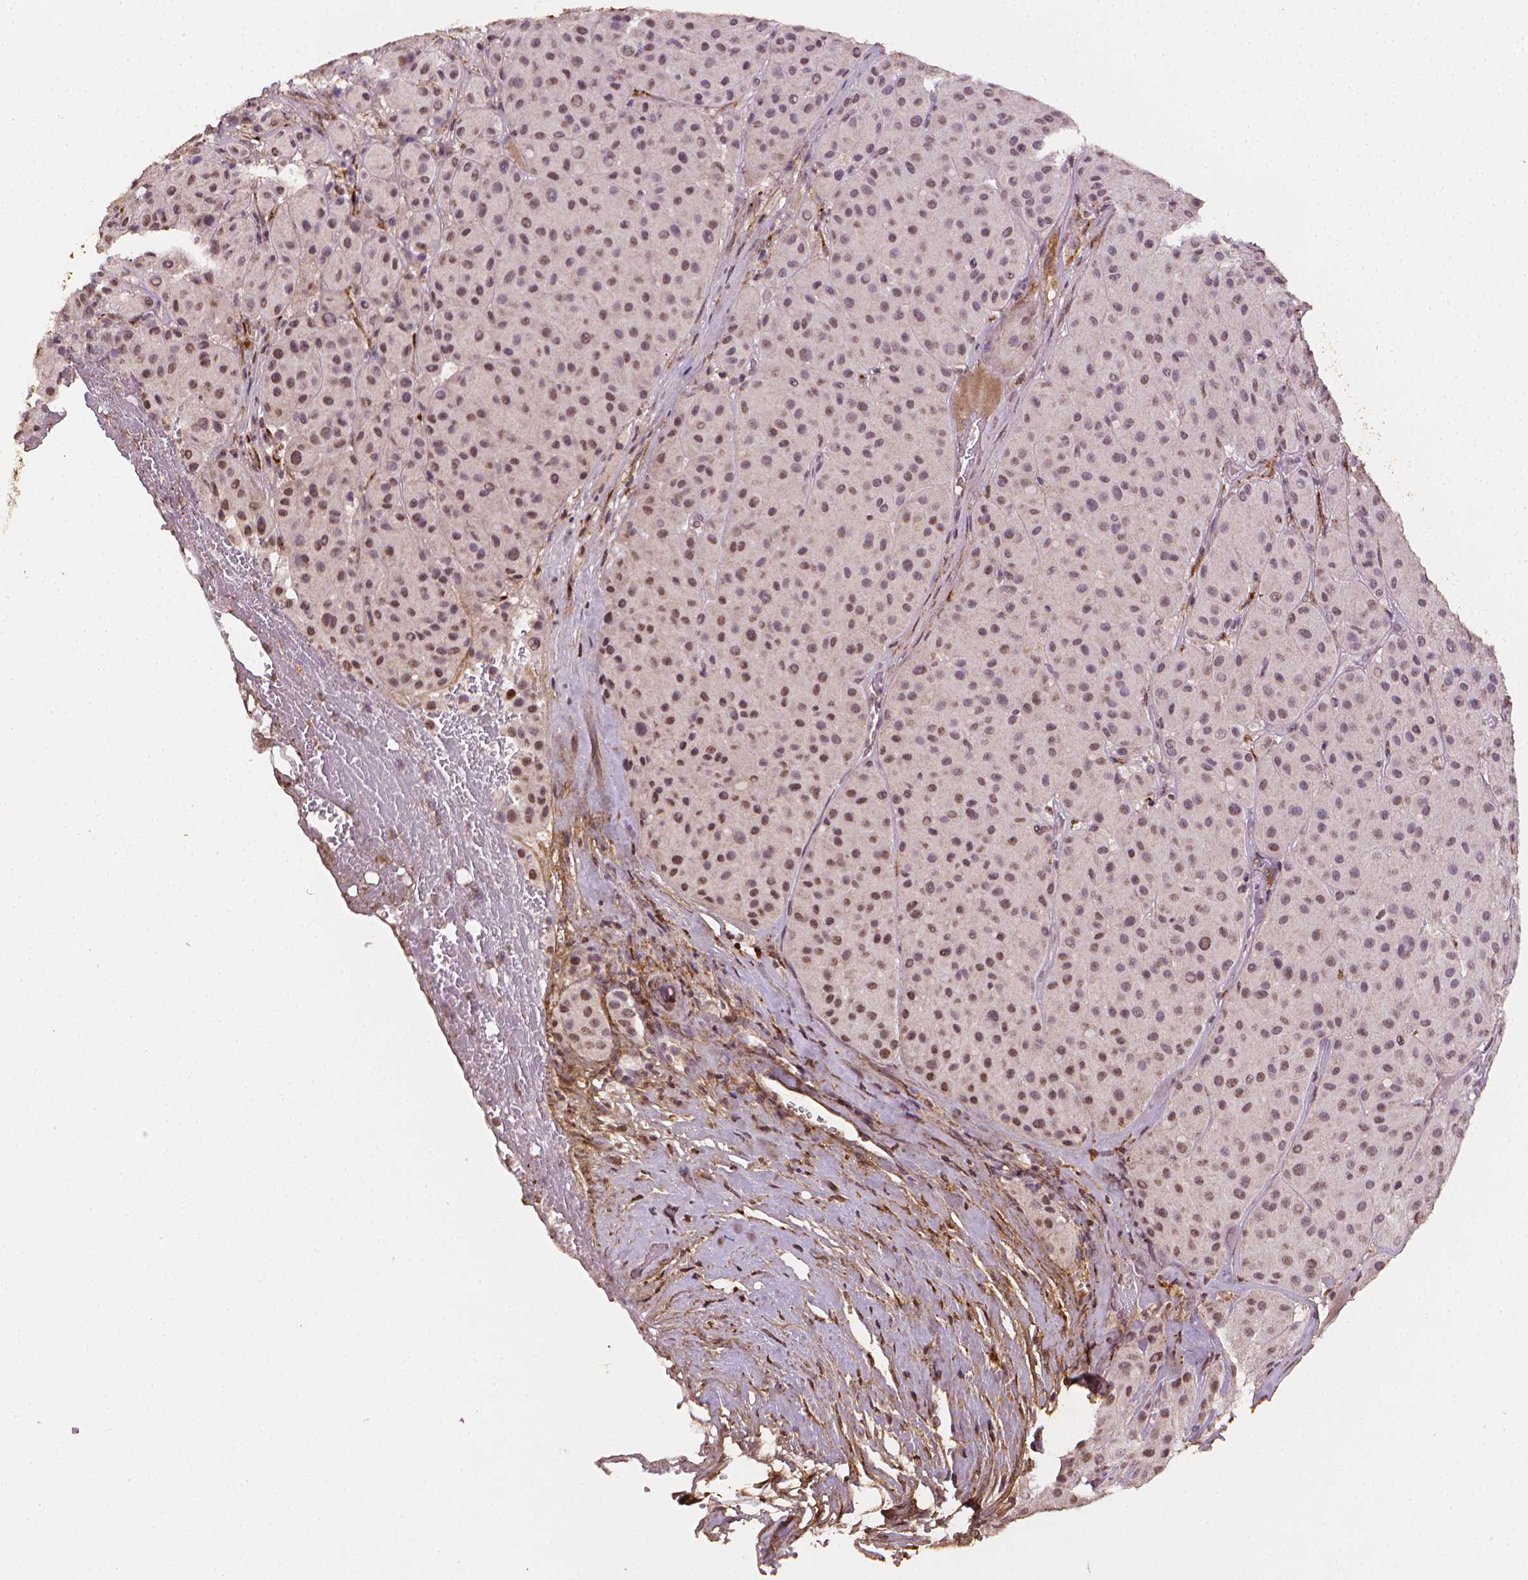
{"staining": {"intensity": "moderate", "quantity": "25%-75%", "location": "nuclear"}, "tissue": "melanoma", "cell_type": "Tumor cells", "image_type": "cancer", "snomed": [{"axis": "morphology", "description": "Malignant melanoma, Metastatic site"}, {"axis": "topography", "description": "Smooth muscle"}], "caption": "Melanoma stained with IHC displays moderate nuclear positivity in about 25%-75% of tumor cells. (DAB IHC with brightfield microscopy, high magnification).", "gene": "DCN", "patient": {"sex": "male", "age": 41}}